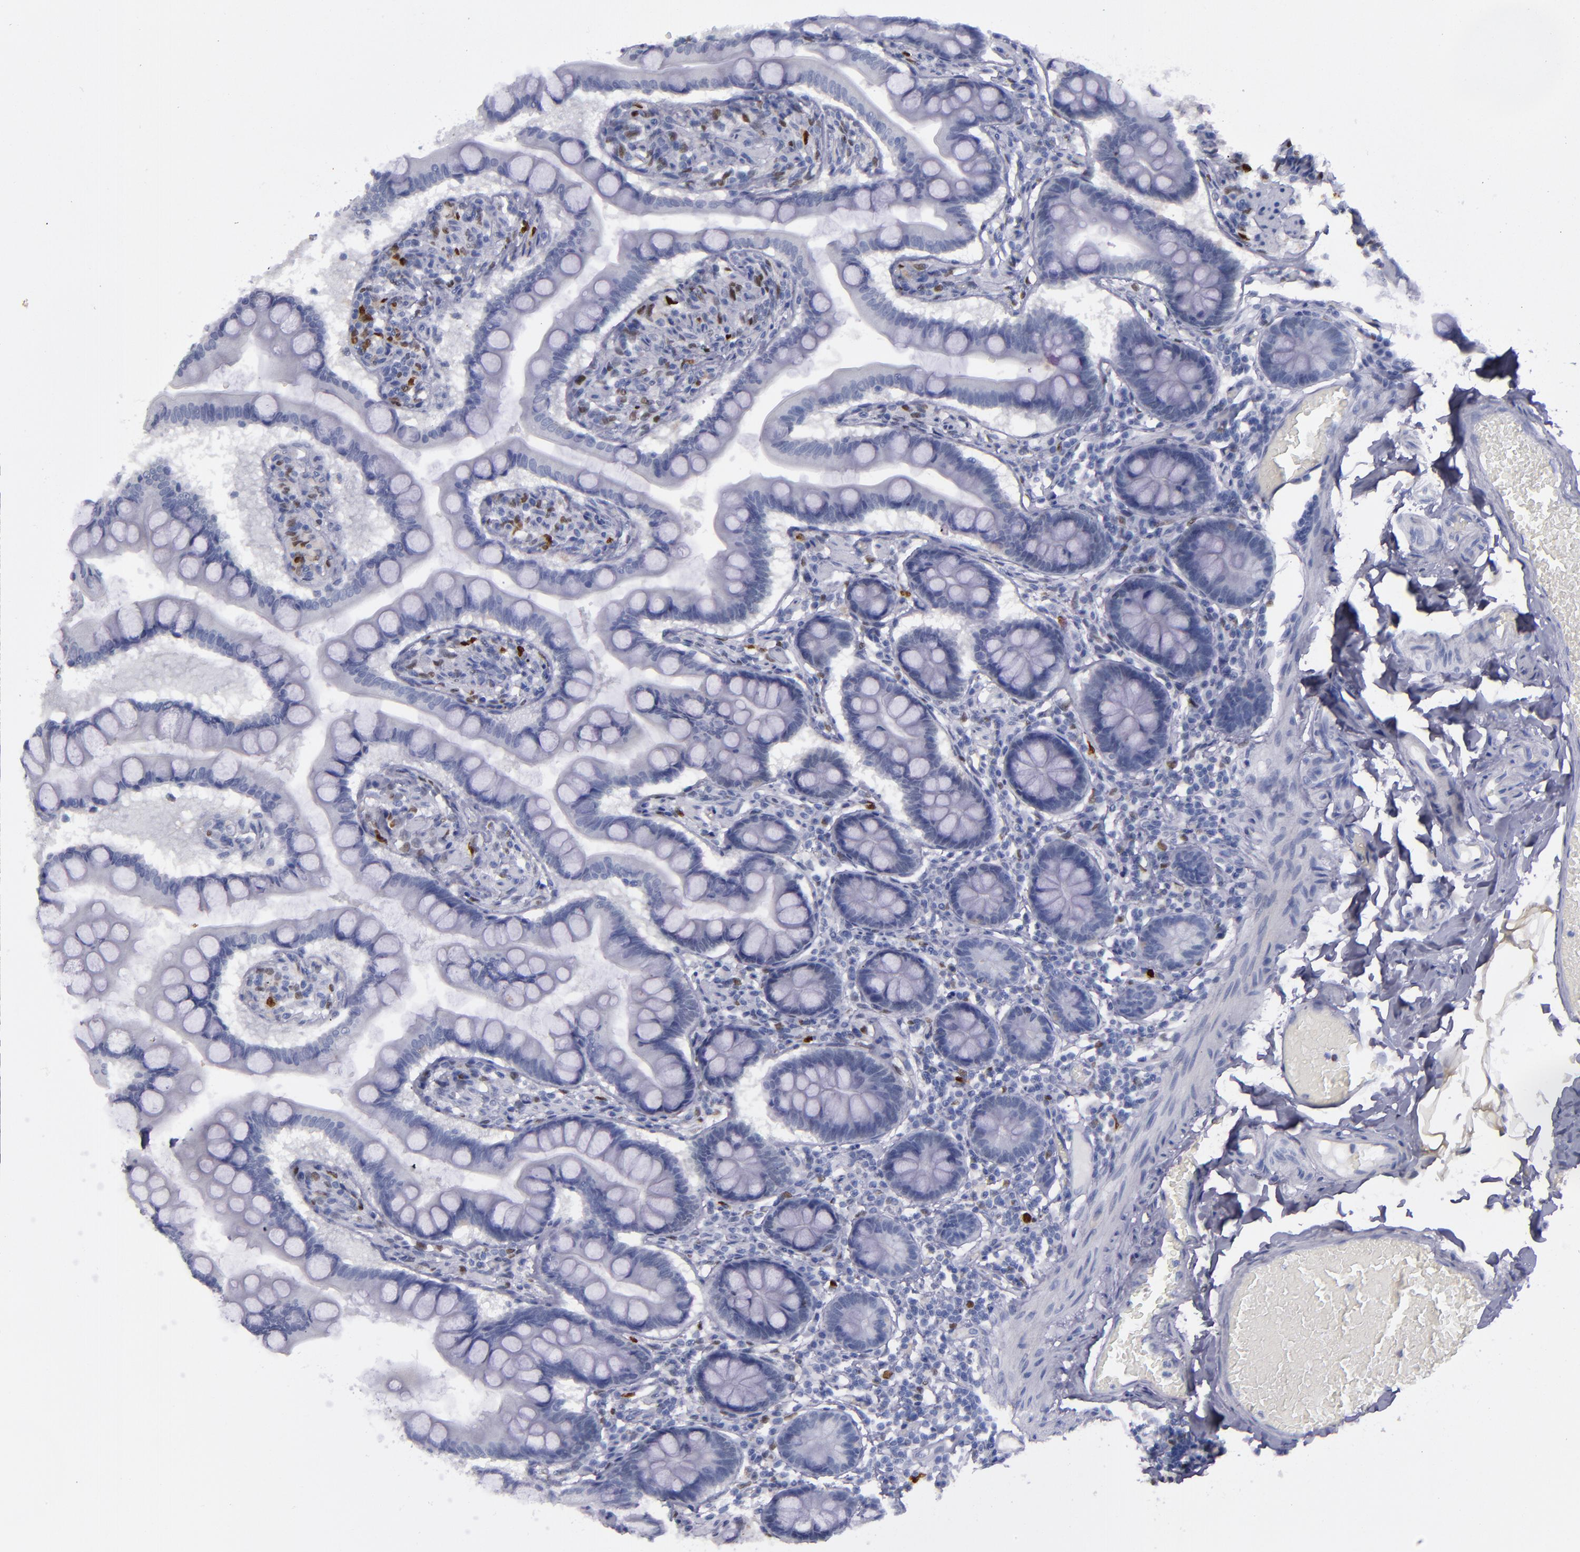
{"staining": {"intensity": "negative", "quantity": "none", "location": "none"}, "tissue": "small intestine", "cell_type": "Glandular cells", "image_type": "normal", "snomed": [{"axis": "morphology", "description": "Normal tissue, NOS"}, {"axis": "topography", "description": "Small intestine"}], "caption": "Glandular cells are negative for protein expression in benign human small intestine. (Immunohistochemistry (ihc), brightfield microscopy, high magnification).", "gene": "IRF8", "patient": {"sex": "male", "age": 41}}